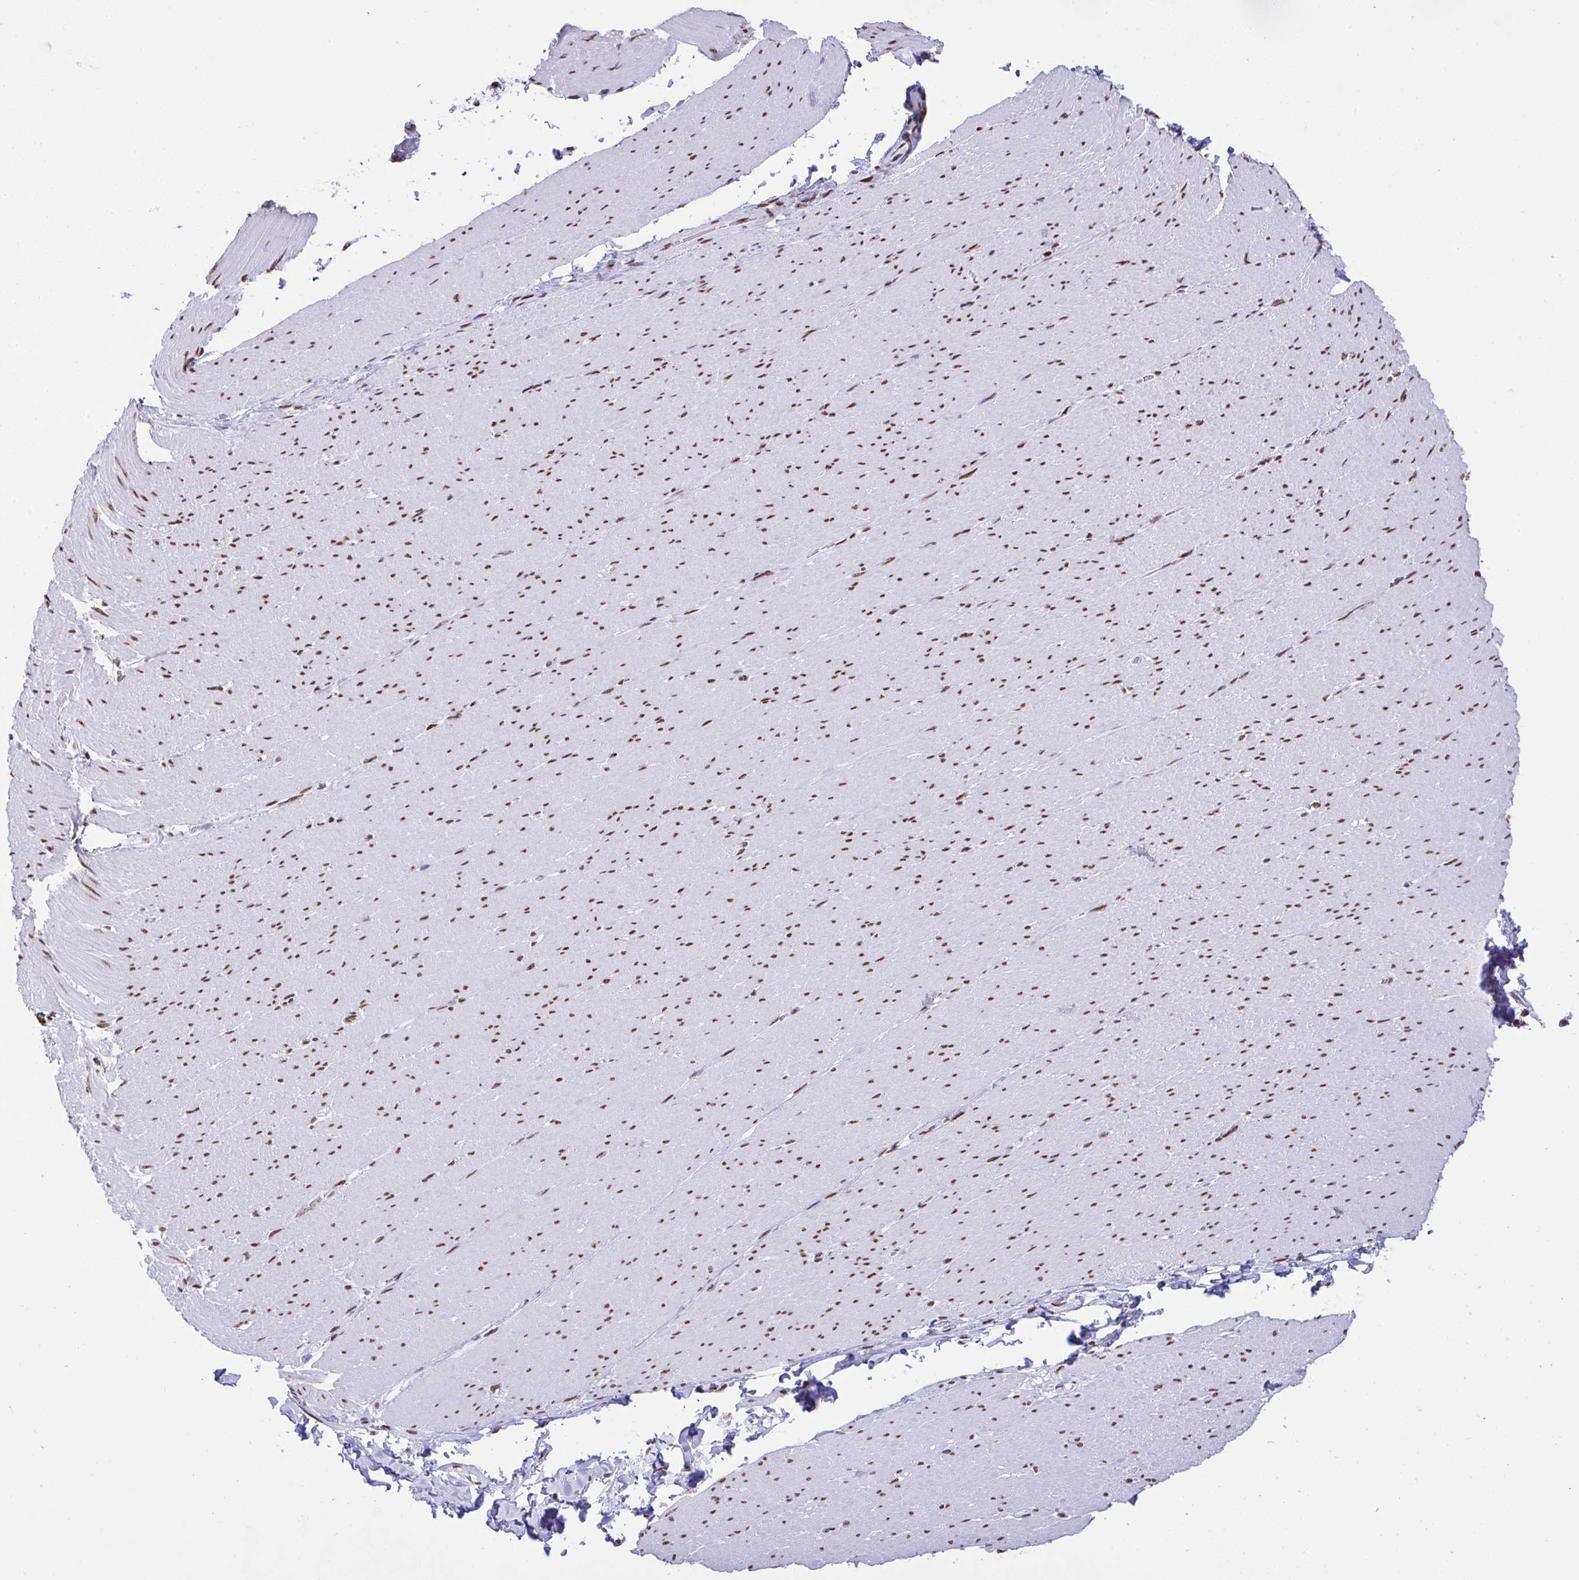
{"staining": {"intensity": "moderate", "quantity": "25%-75%", "location": "nuclear"}, "tissue": "smooth muscle", "cell_type": "Smooth muscle cells", "image_type": "normal", "snomed": [{"axis": "morphology", "description": "Normal tissue, NOS"}, {"axis": "topography", "description": "Smooth muscle"}, {"axis": "topography", "description": "Rectum"}], "caption": "Immunohistochemical staining of normal human smooth muscle demonstrates 25%-75% levels of moderate nuclear protein staining in about 25%-75% of smooth muscle cells. Ihc stains the protein of interest in brown and the nuclei are stained blue.", "gene": "DDX52", "patient": {"sex": "male", "age": 53}}